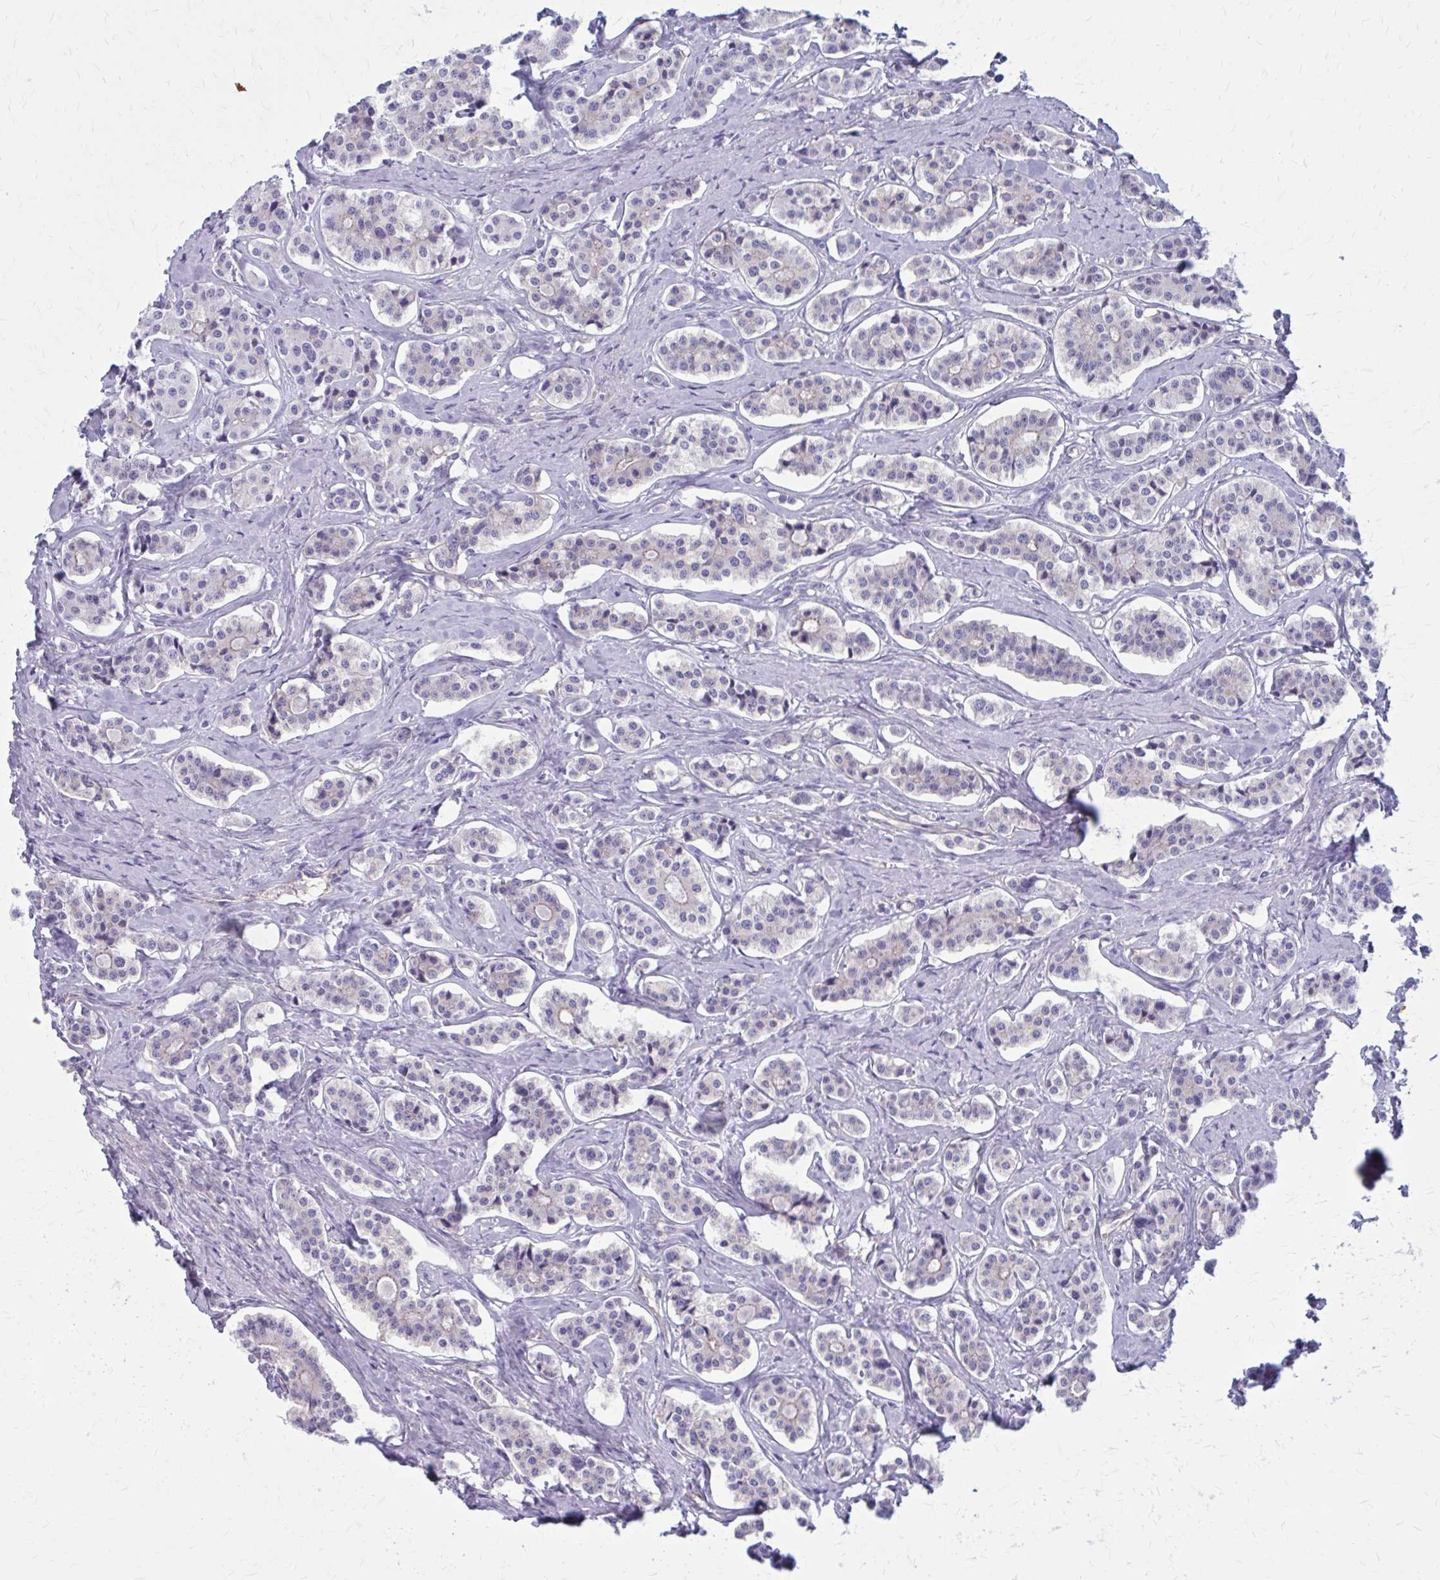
{"staining": {"intensity": "negative", "quantity": "none", "location": "none"}, "tissue": "carcinoid", "cell_type": "Tumor cells", "image_type": "cancer", "snomed": [{"axis": "morphology", "description": "Carcinoid, malignant, NOS"}, {"axis": "topography", "description": "Small intestine"}], "caption": "Carcinoid (malignant) stained for a protein using immunohistochemistry (IHC) reveals no staining tumor cells.", "gene": "ZDHHC7", "patient": {"sex": "male", "age": 63}}